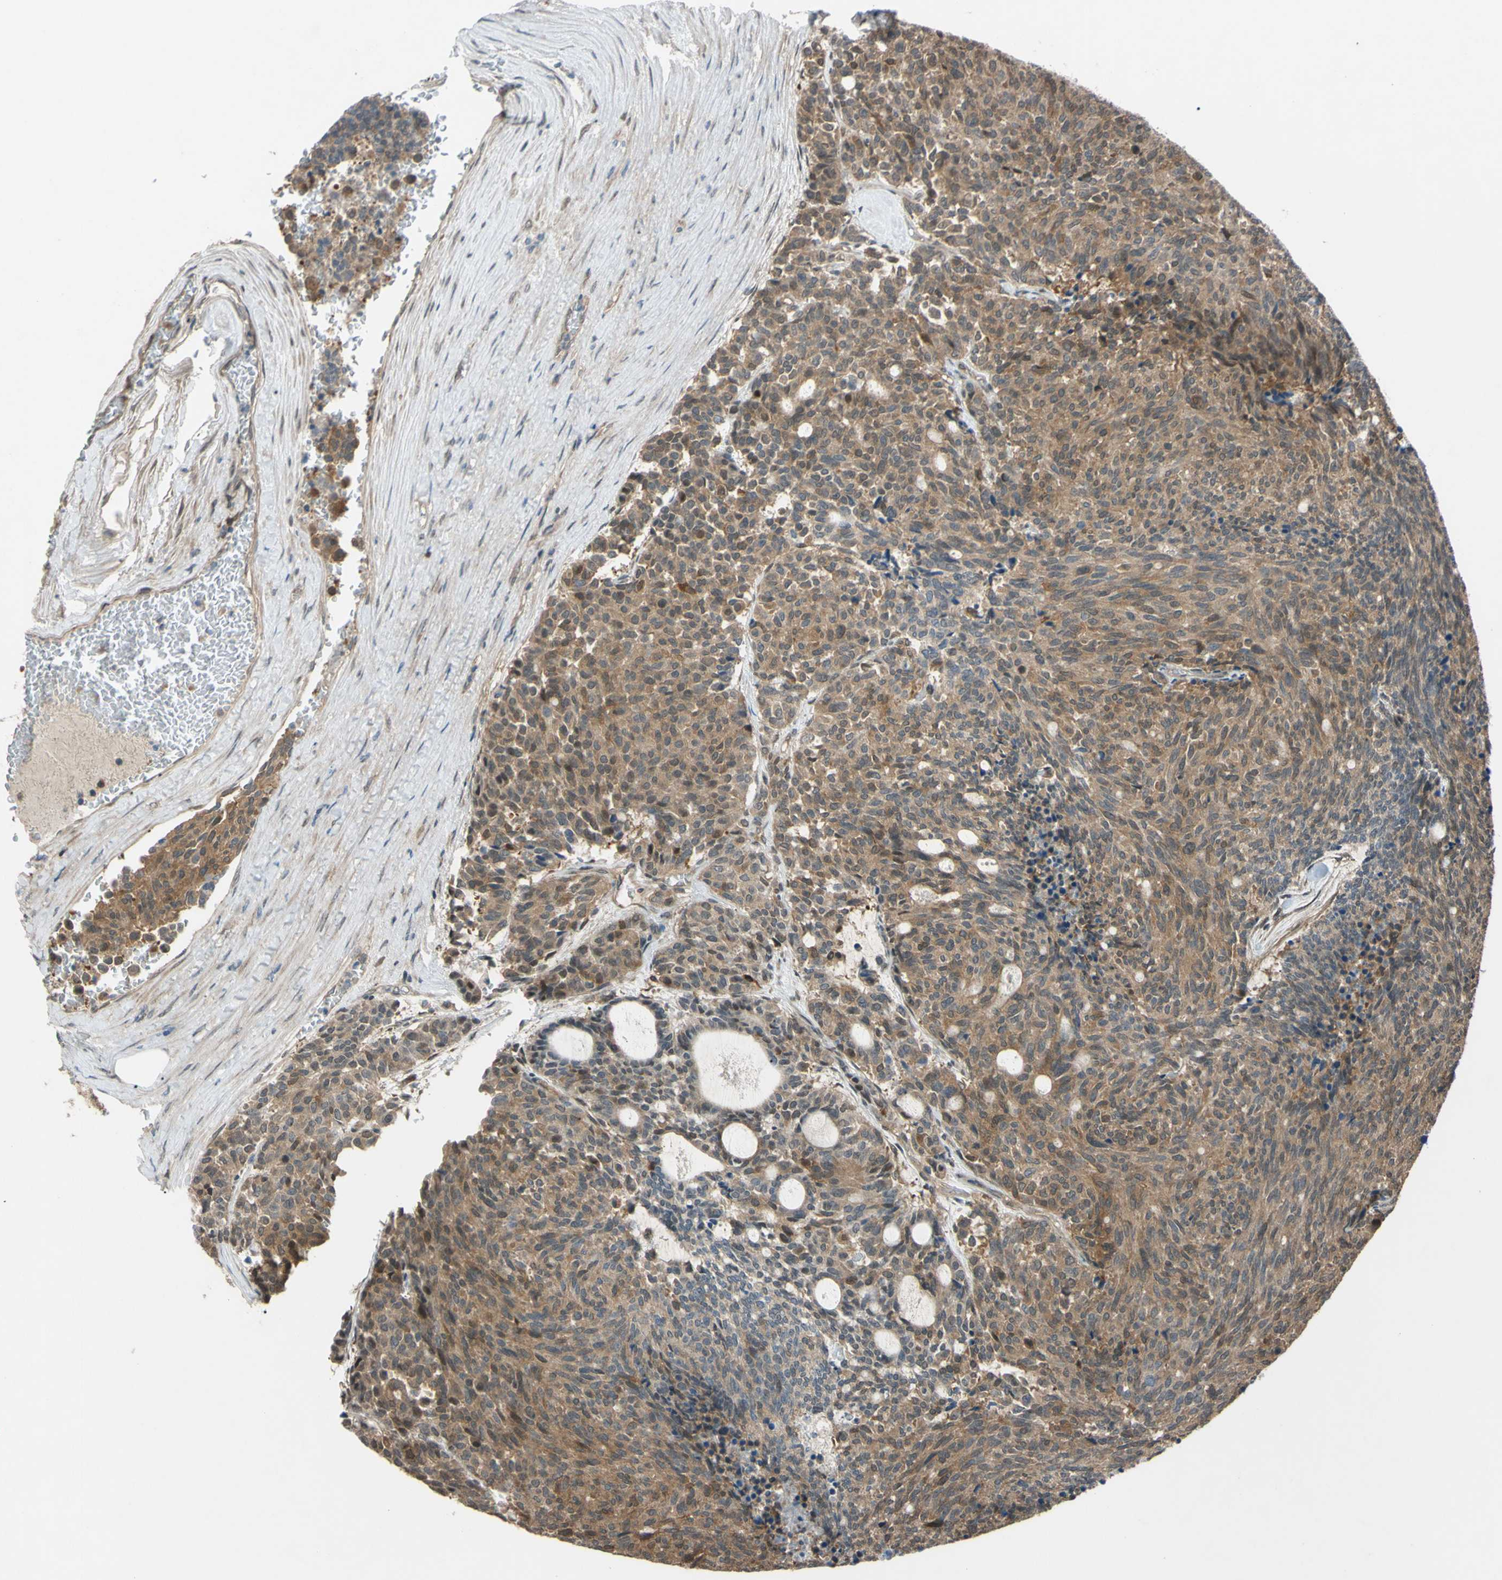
{"staining": {"intensity": "moderate", "quantity": ">75%", "location": "cytoplasmic/membranous"}, "tissue": "carcinoid", "cell_type": "Tumor cells", "image_type": "cancer", "snomed": [{"axis": "morphology", "description": "Carcinoid, malignant, NOS"}, {"axis": "topography", "description": "Pancreas"}], "caption": "Human carcinoid stained with a brown dye displays moderate cytoplasmic/membranous positive expression in approximately >75% of tumor cells.", "gene": "YWHAQ", "patient": {"sex": "female", "age": 54}}